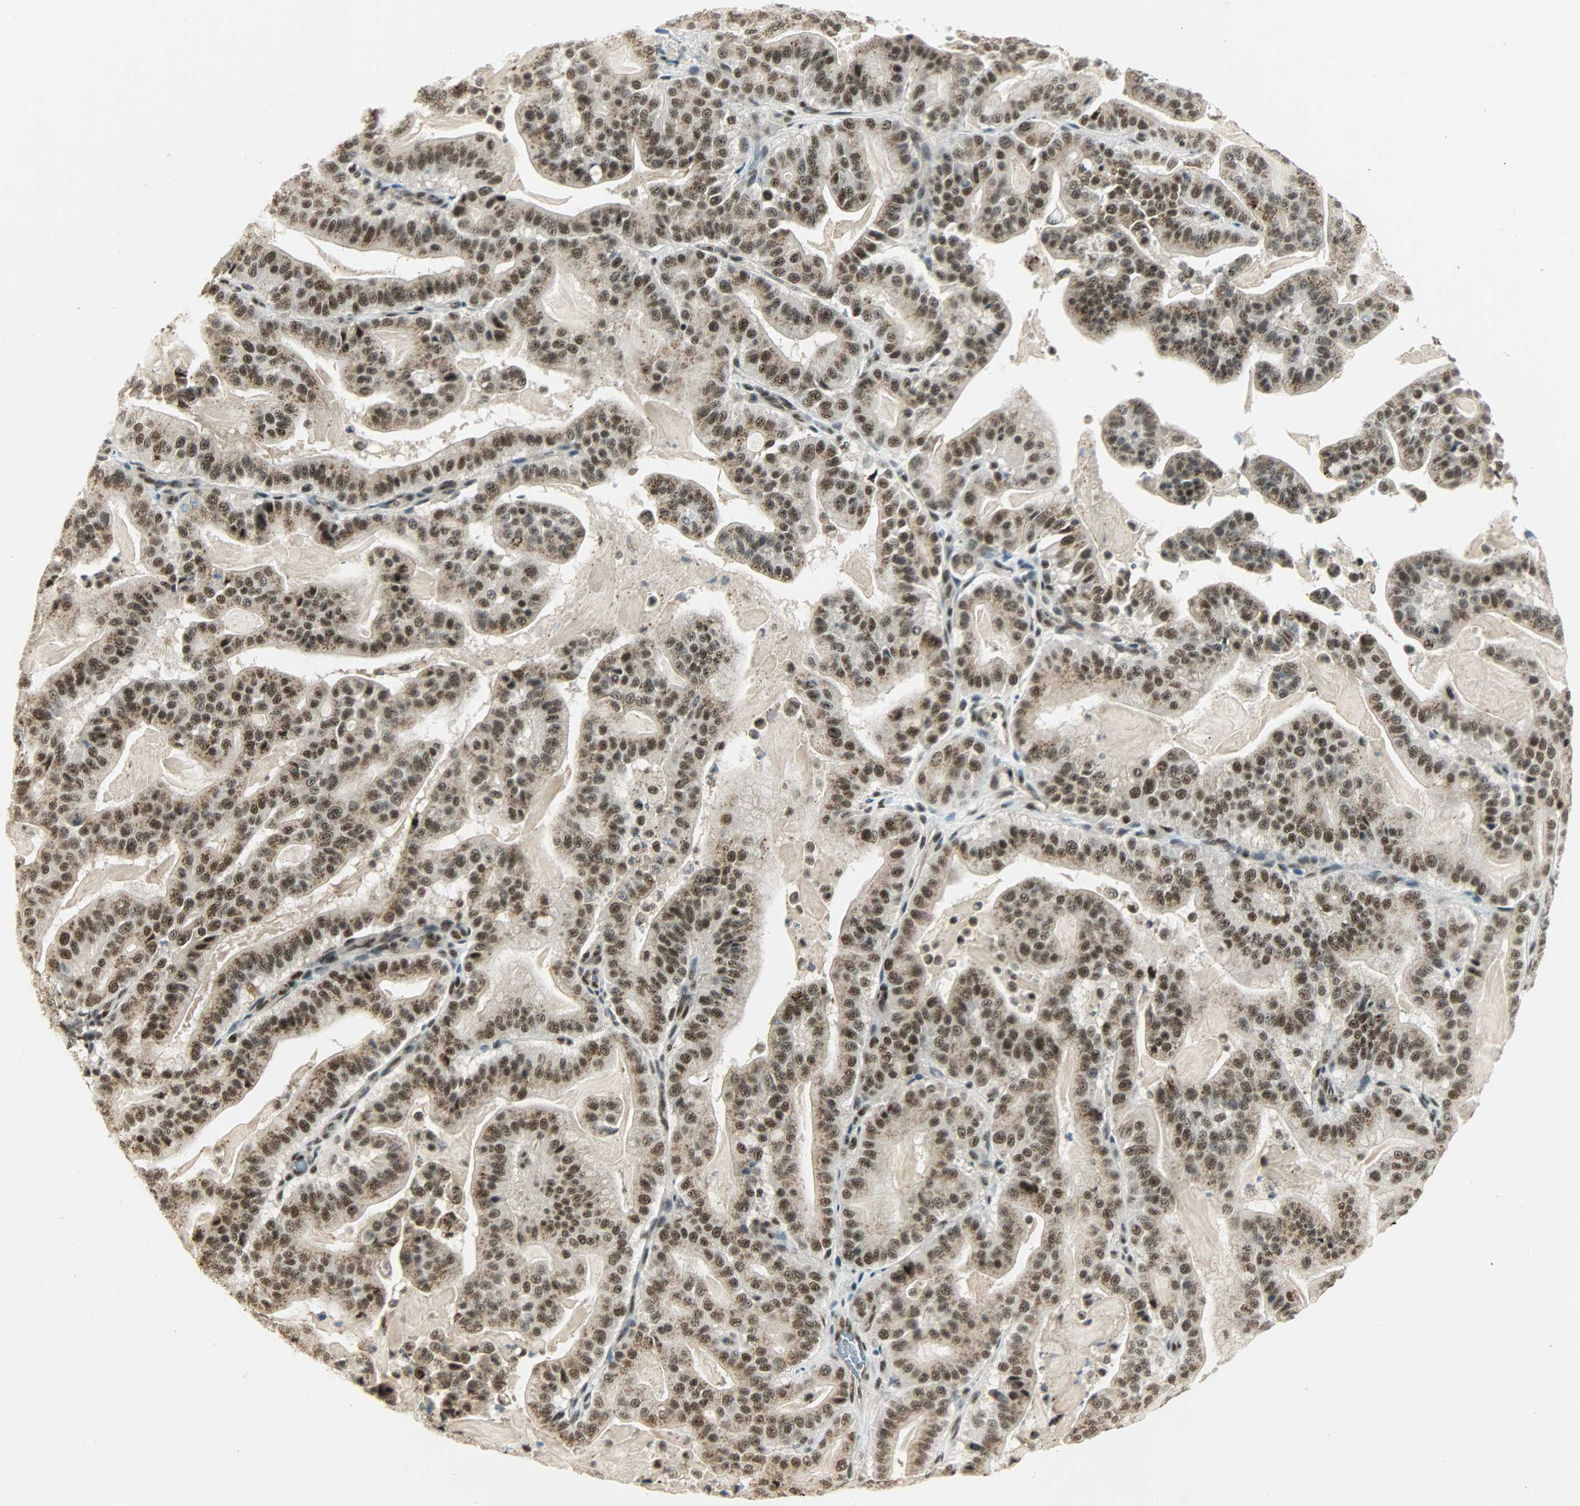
{"staining": {"intensity": "strong", "quantity": ">75%", "location": "nuclear"}, "tissue": "pancreatic cancer", "cell_type": "Tumor cells", "image_type": "cancer", "snomed": [{"axis": "morphology", "description": "Adenocarcinoma, NOS"}, {"axis": "topography", "description": "Pancreas"}], "caption": "Human pancreatic cancer stained with a protein marker displays strong staining in tumor cells.", "gene": "SUGP1", "patient": {"sex": "male", "age": 63}}